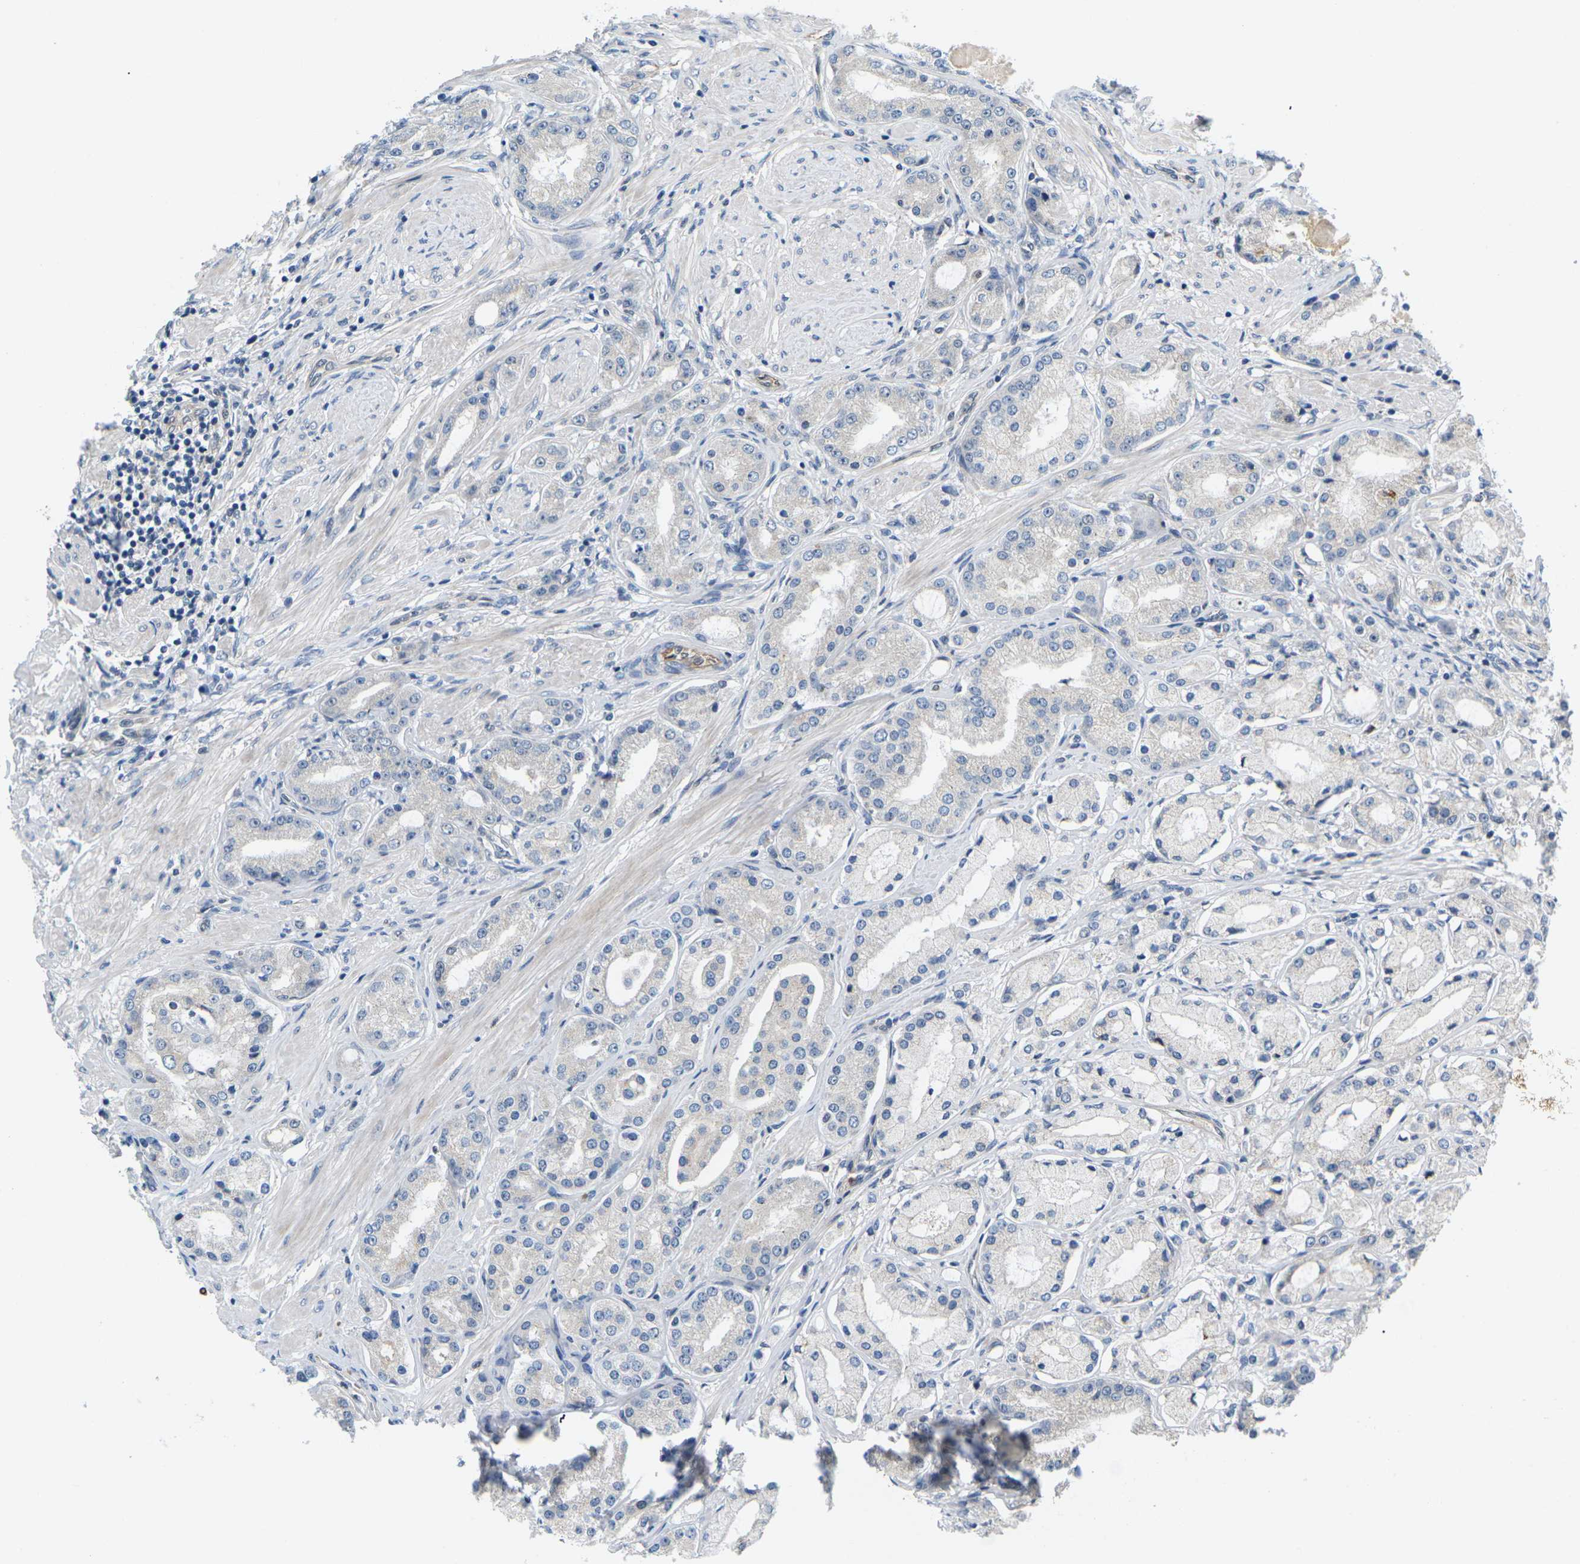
{"staining": {"intensity": "negative", "quantity": "none", "location": "none"}, "tissue": "prostate cancer", "cell_type": "Tumor cells", "image_type": "cancer", "snomed": [{"axis": "morphology", "description": "Adenocarcinoma, Low grade"}, {"axis": "topography", "description": "Prostate"}], "caption": "A high-resolution histopathology image shows IHC staining of low-grade adenocarcinoma (prostate), which shows no significant positivity in tumor cells. (DAB immunohistochemistry, high magnification).", "gene": "ERBB4", "patient": {"sex": "male", "age": 63}}